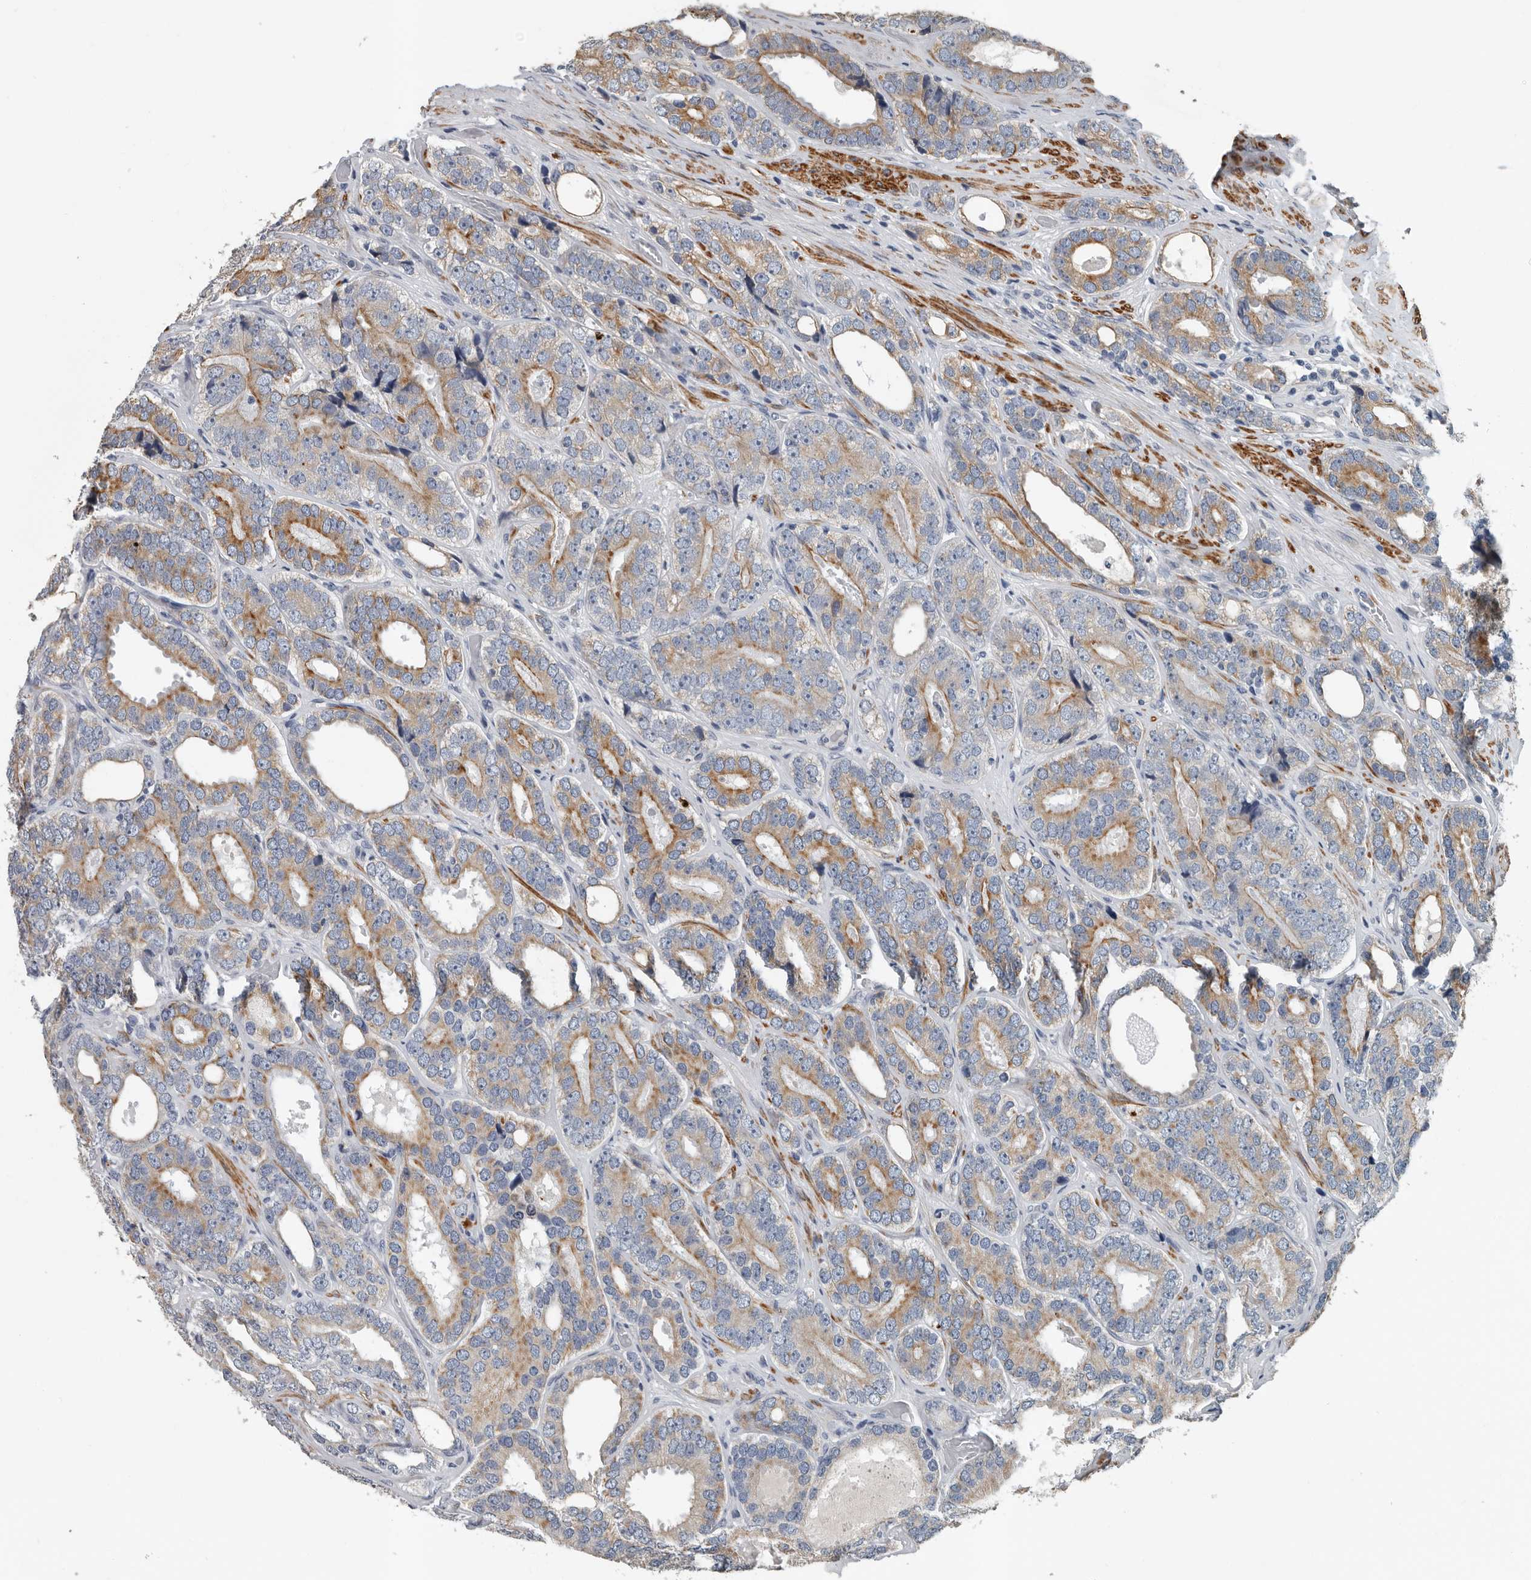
{"staining": {"intensity": "moderate", "quantity": "25%-75%", "location": "cytoplasmic/membranous"}, "tissue": "prostate cancer", "cell_type": "Tumor cells", "image_type": "cancer", "snomed": [{"axis": "morphology", "description": "Adenocarcinoma, High grade"}, {"axis": "topography", "description": "Prostate"}], "caption": "Protein staining reveals moderate cytoplasmic/membranous expression in about 25%-75% of tumor cells in prostate cancer. Immunohistochemistry (ihc) stains the protein in brown and the nuclei are stained blue.", "gene": "DPY19L4", "patient": {"sex": "male", "age": 56}}